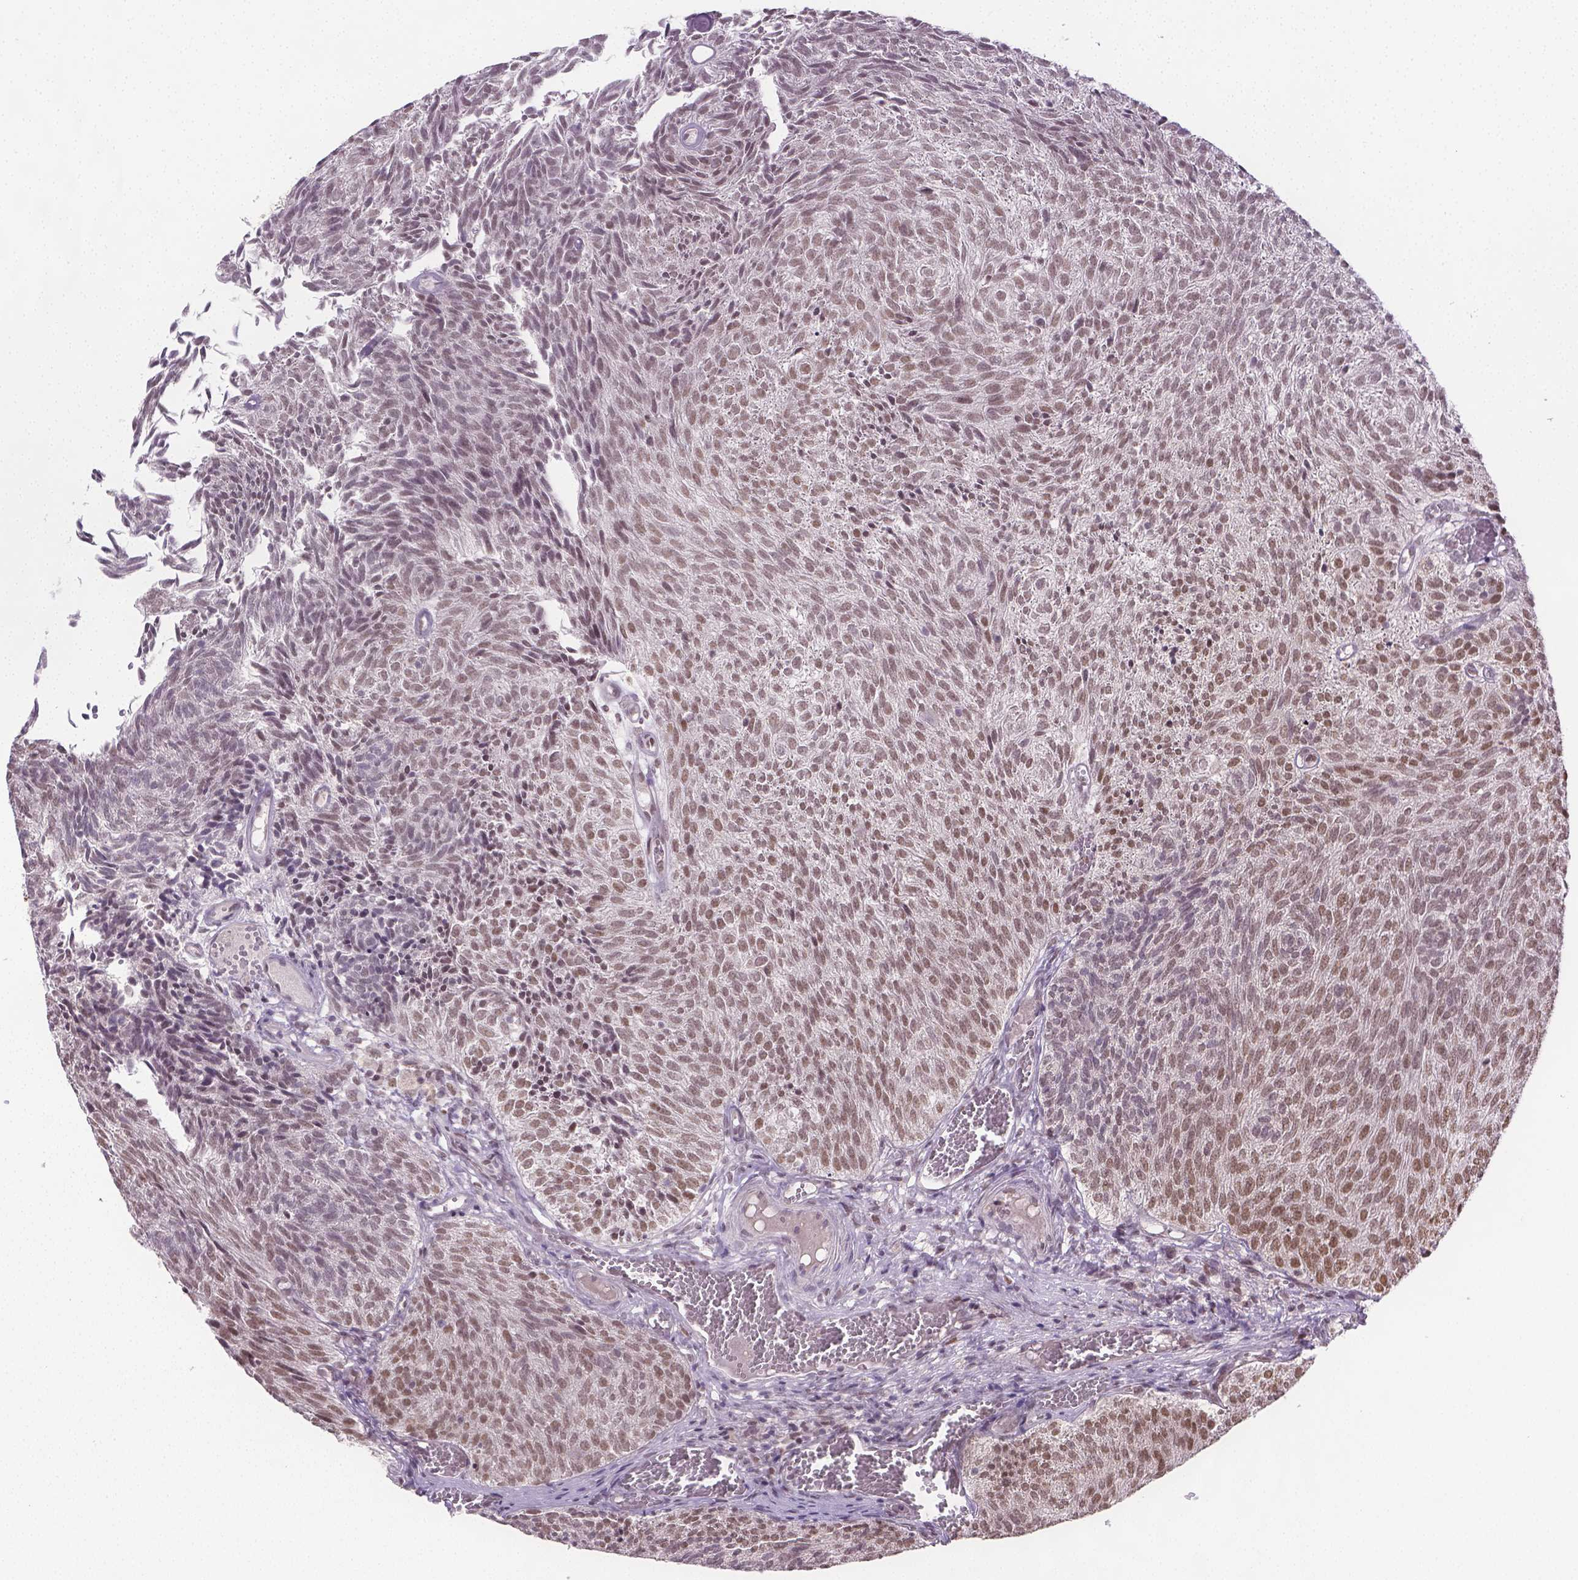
{"staining": {"intensity": "weak", "quantity": "25%-75%", "location": "nuclear"}, "tissue": "urothelial cancer", "cell_type": "Tumor cells", "image_type": "cancer", "snomed": [{"axis": "morphology", "description": "Urothelial carcinoma, Low grade"}, {"axis": "topography", "description": "Urinary bladder"}], "caption": "An image of human urothelial cancer stained for a protein shows weak nuclear brown staining in tumor cells.", "gene": "FANCE", "patient": {"sex": "male", "age": 77}}